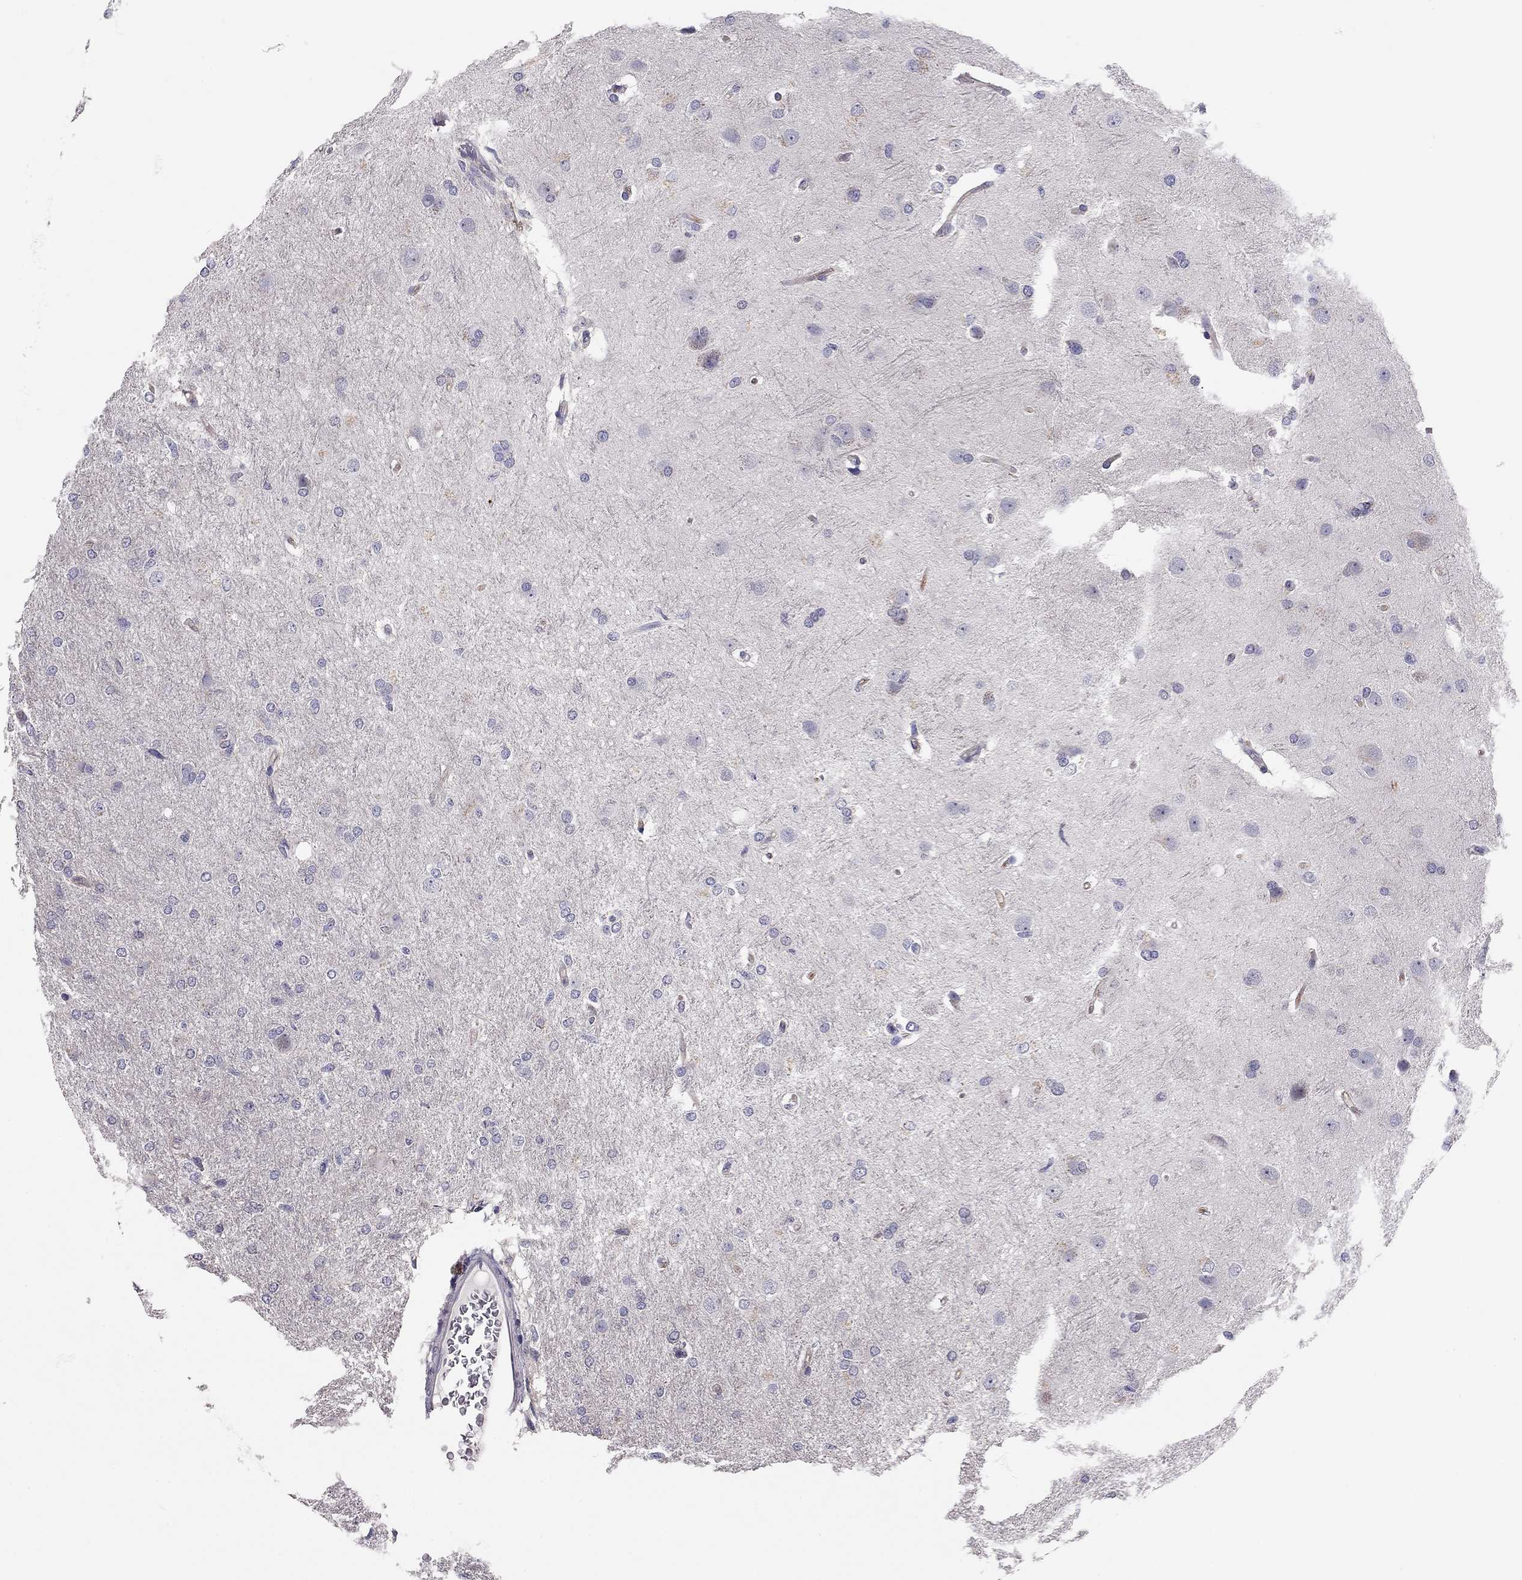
{"staining": {"intensity": "negative", "quantity": "none", "location": "none"}, "tissue": "glioma", "cell_type": "Tumor cells", "image_type": "cancer", "snomed": [{"axis": "morphology", "description": "Glioma, malignant, High grade"}, {"axis": "topography", "description": "Brain"}], "caption": "This is an IHC histopathology image of human glioma. There is no expression in tumor cells.", "gene": "SCARB1", "patient": {"sex": "male", "age": 68}}